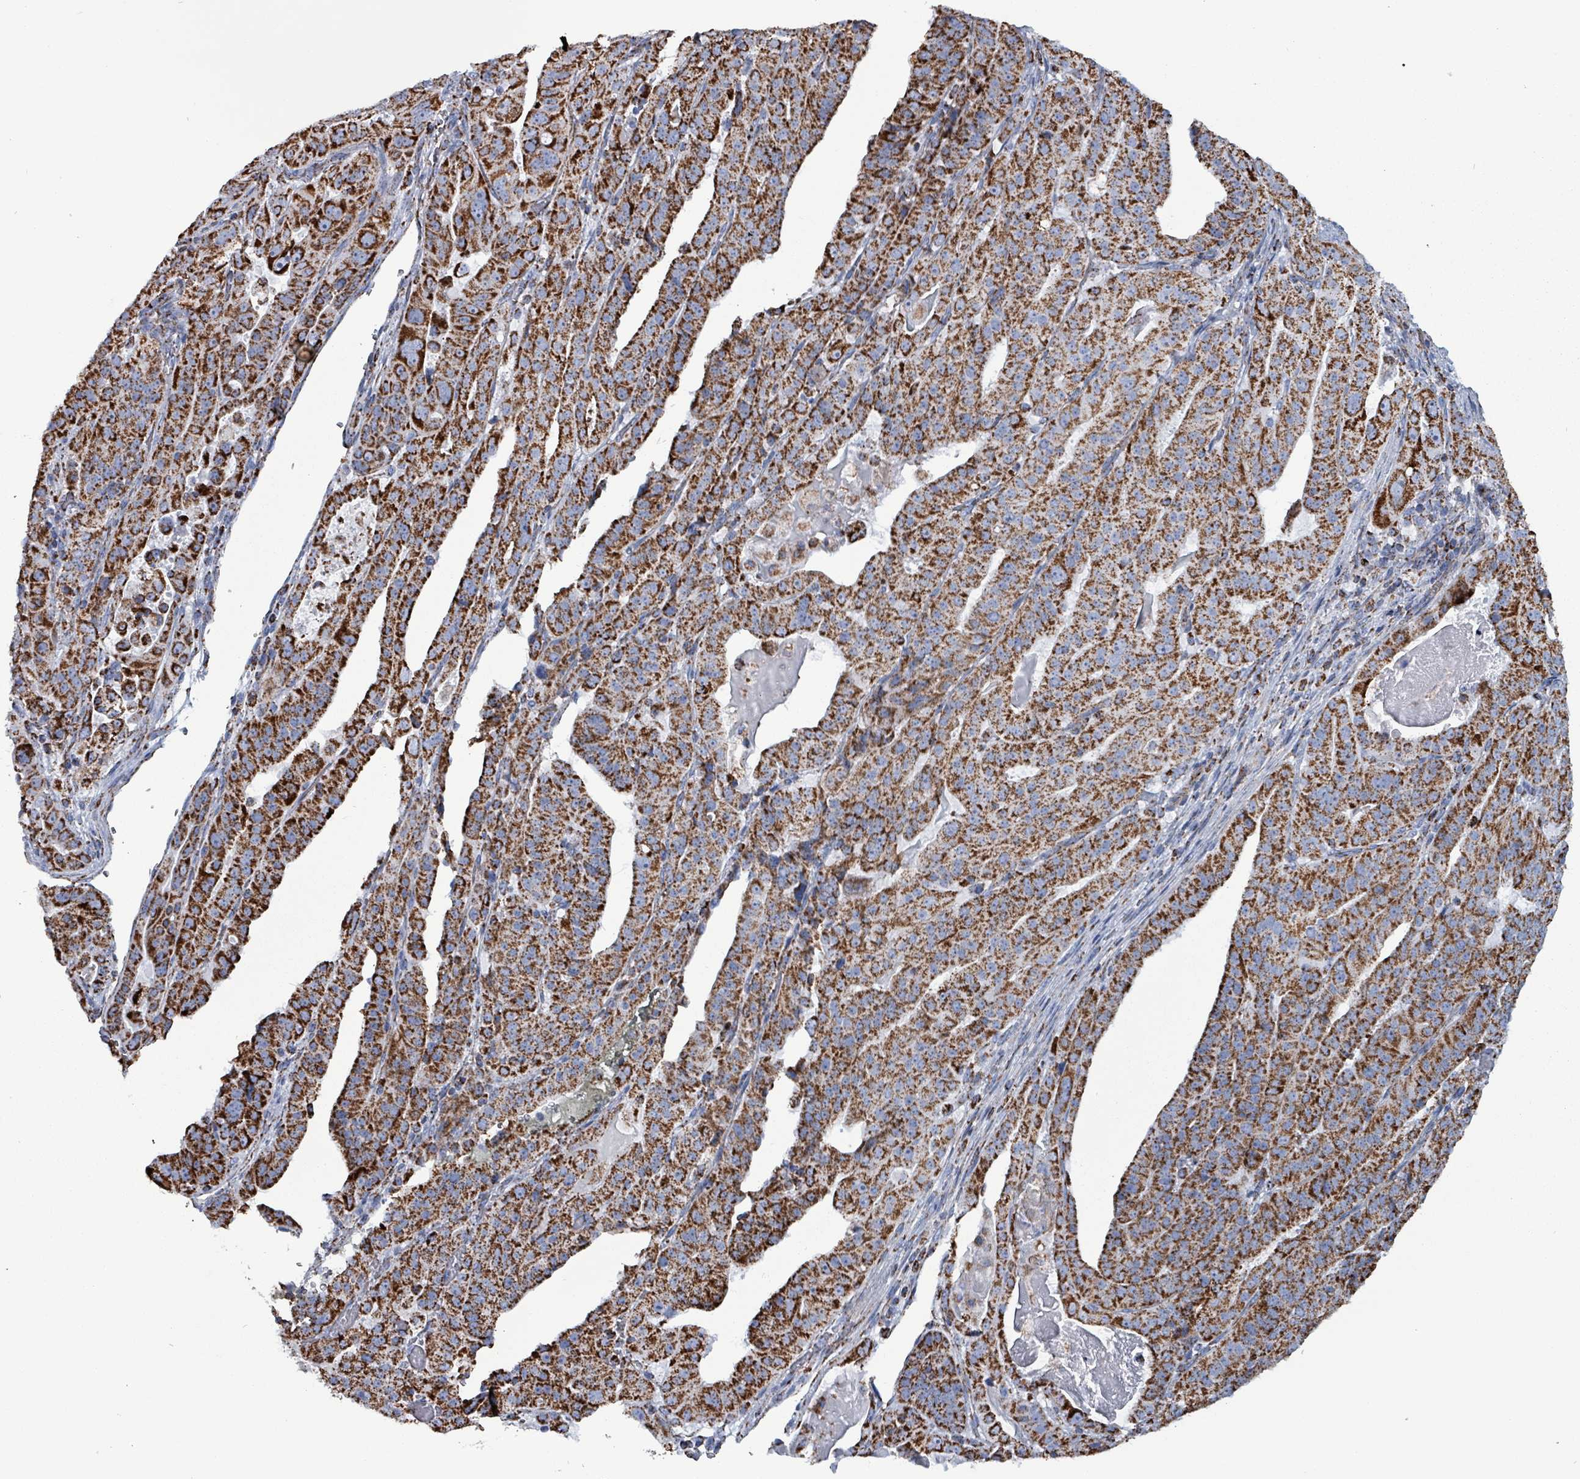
{"staining": {"intensity": "strong", "quantity": ">75%", "location": "cytoplasmic/membranous"}, "tissue": "stomach cancer", "cell_type": "Tumor cells", "image_type": "cancer", "snomed": [{"axis": "morphology", "description": "Adenocarcinoma, NOS"}, {"axis": "topography", "description": "Stomach"}], "caption": "The micrograph shows immunohistochemical staining of stomach adenocarcinoma. There is strong cytoplasmic/membranous expression is identified in about >75% of tumor cells. (DAB IHC with brightfield microscopy, high magnification).", "gene": "IDH3B", "patient": {"sex": "male", "age": 48}}